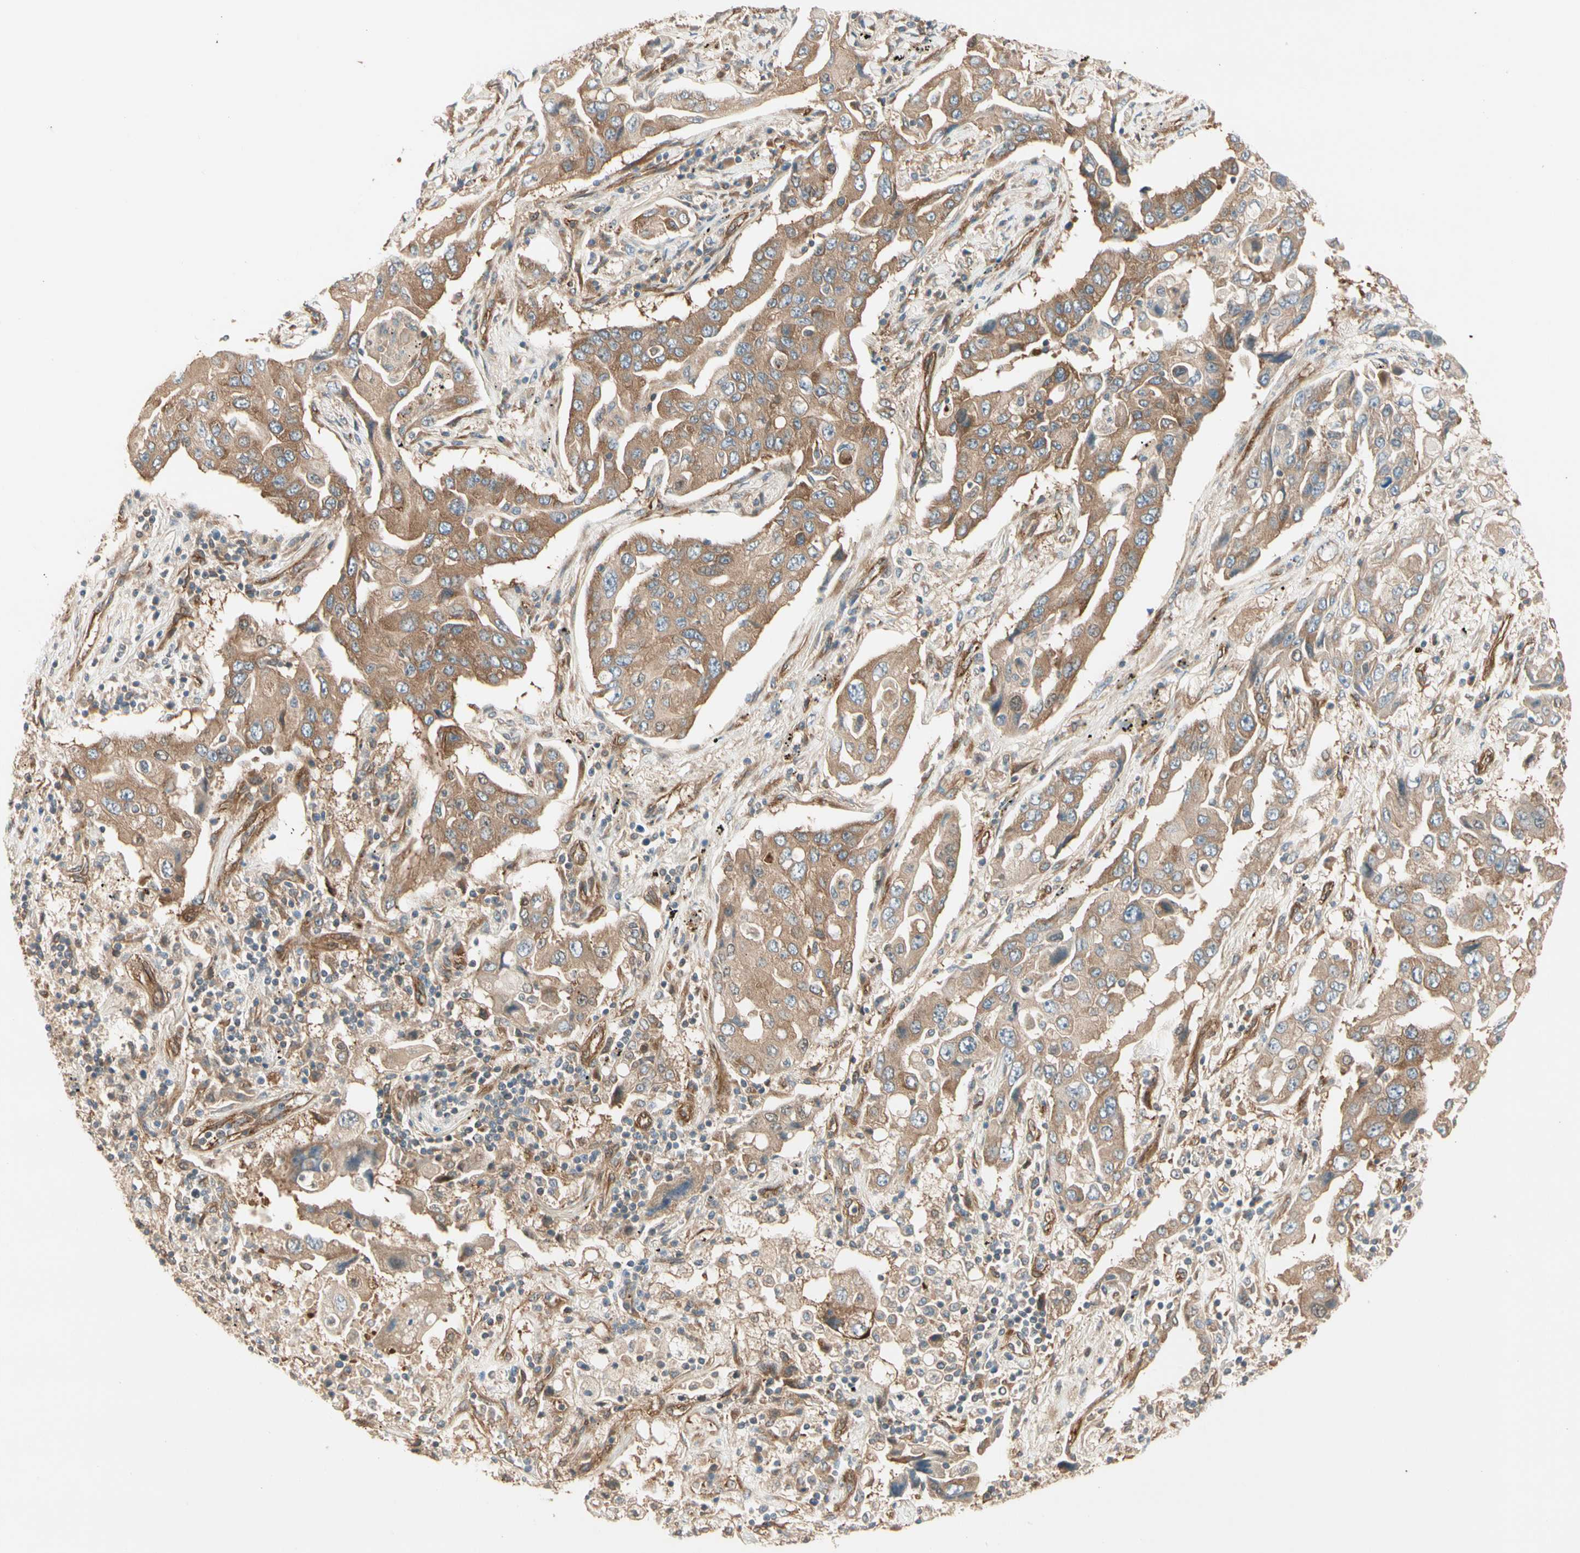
{"staining": {"intensity": "moderate", "quantity": ">75%", "location": "cytoplasmic/membranous"}, "tissue": "lung cancer", "cell_type": "Tumor cells", "image_type": "cancer", "snomed": [{"axis": "morphology", "description": "Adenocarcinoma, NOS"}, {"axis": "topography", "description": "Lung"}], "caption": "Approximately >75% of tumor cells in human lung cancer exhibit moderate cytoplasmic/membranous protein expression as visualized by brown immunohistochemical staining.", "gene": "ROCK2", "patient": {"sex": "female", "age": 65}}